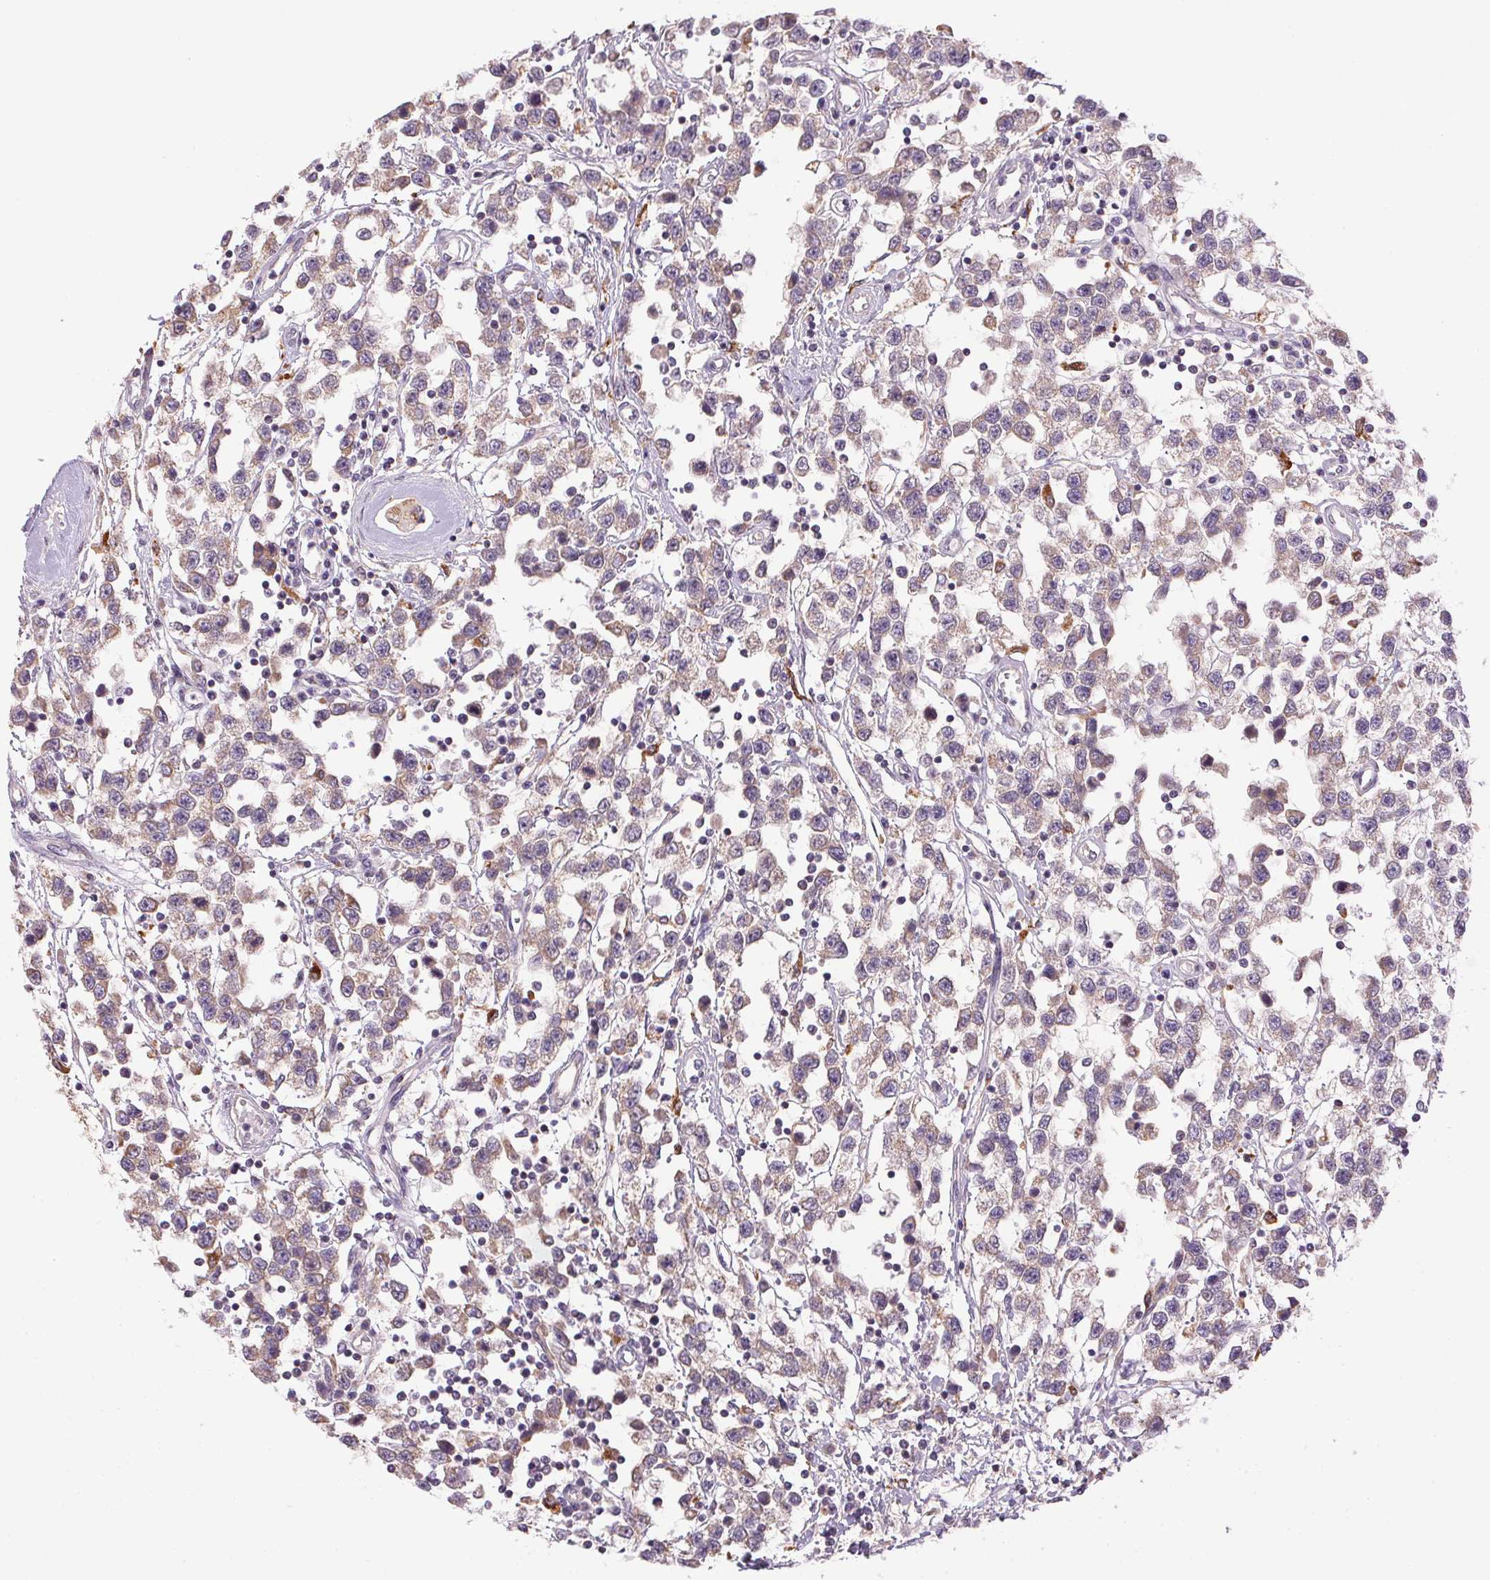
{"staining": {"intensity": "moderate", "quantity": ">75%", "location": "cytoplasmic/membranous"}, "tissue": "testis cancer", "cell_type": "Tumor cells", "image_type": "cancer", "snomed": [{"axis": "morphology", "description": "Seminoma, NOS"}, {"axis": "topography", "description": "Testis"}], "caption": "Immunohistochemical staining of human testis seminoma exhibits medium levels of moderate cytoplasmic/membranous staining in about >75% of tumor cells.", "gene": "ADH5", "patient": {"sex": "male", "age": 34}}